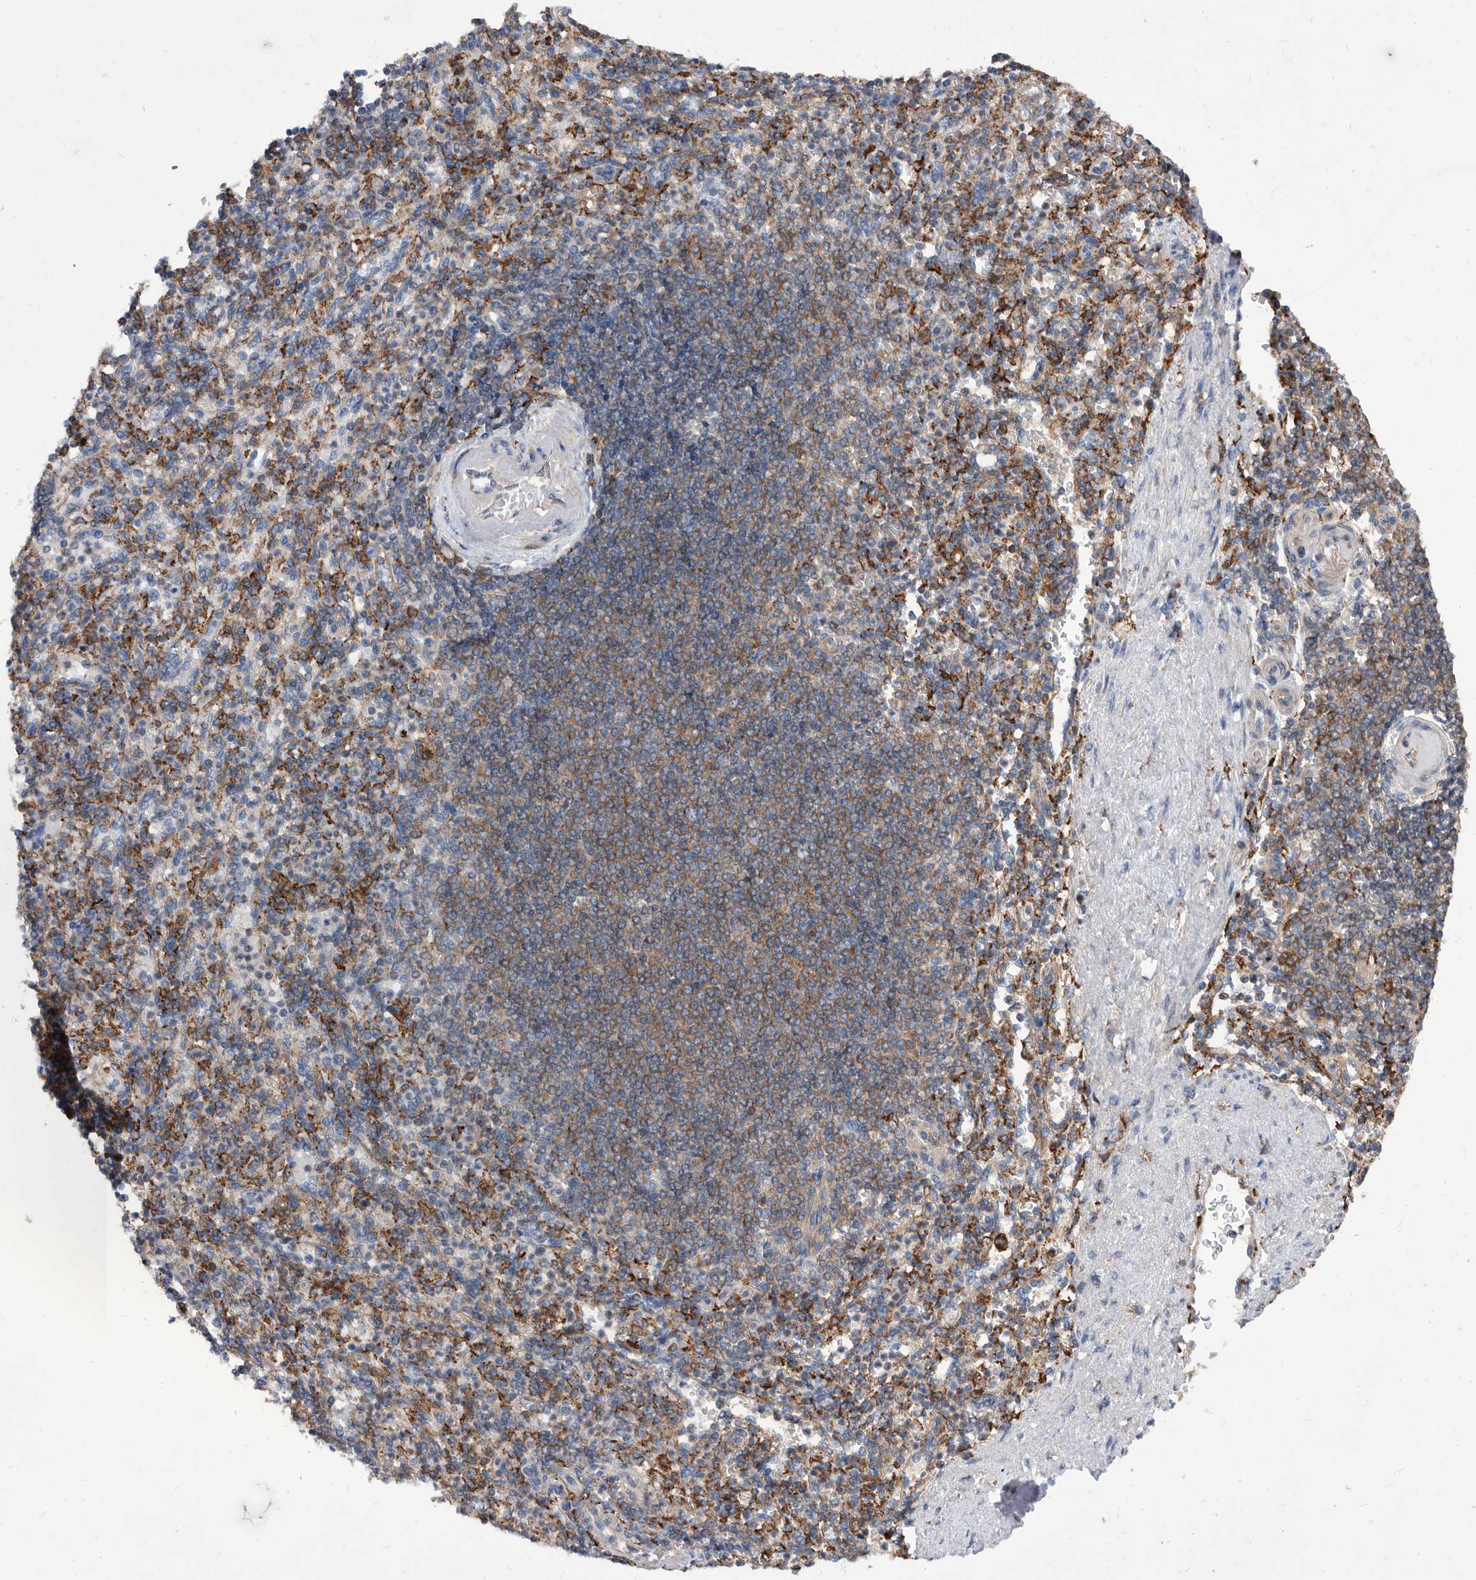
{"staining": {"intensity": "negative", "quantity": "none", "location": "none"}, "tissue": "spleen", "cell_type": "Cells in red pulp", "image_type": "normal", "snomed": [{"axis": "morphology", "description": "Normal tissue, NOS"}, {"axis": "topography", "description": "Spleen"}], "caption": "Photomicrograph shows no significant protein staining in cells in red pulp of benign spleen.", "gene": "SMG7", "patient": {"sex": "female", "age": 74}}